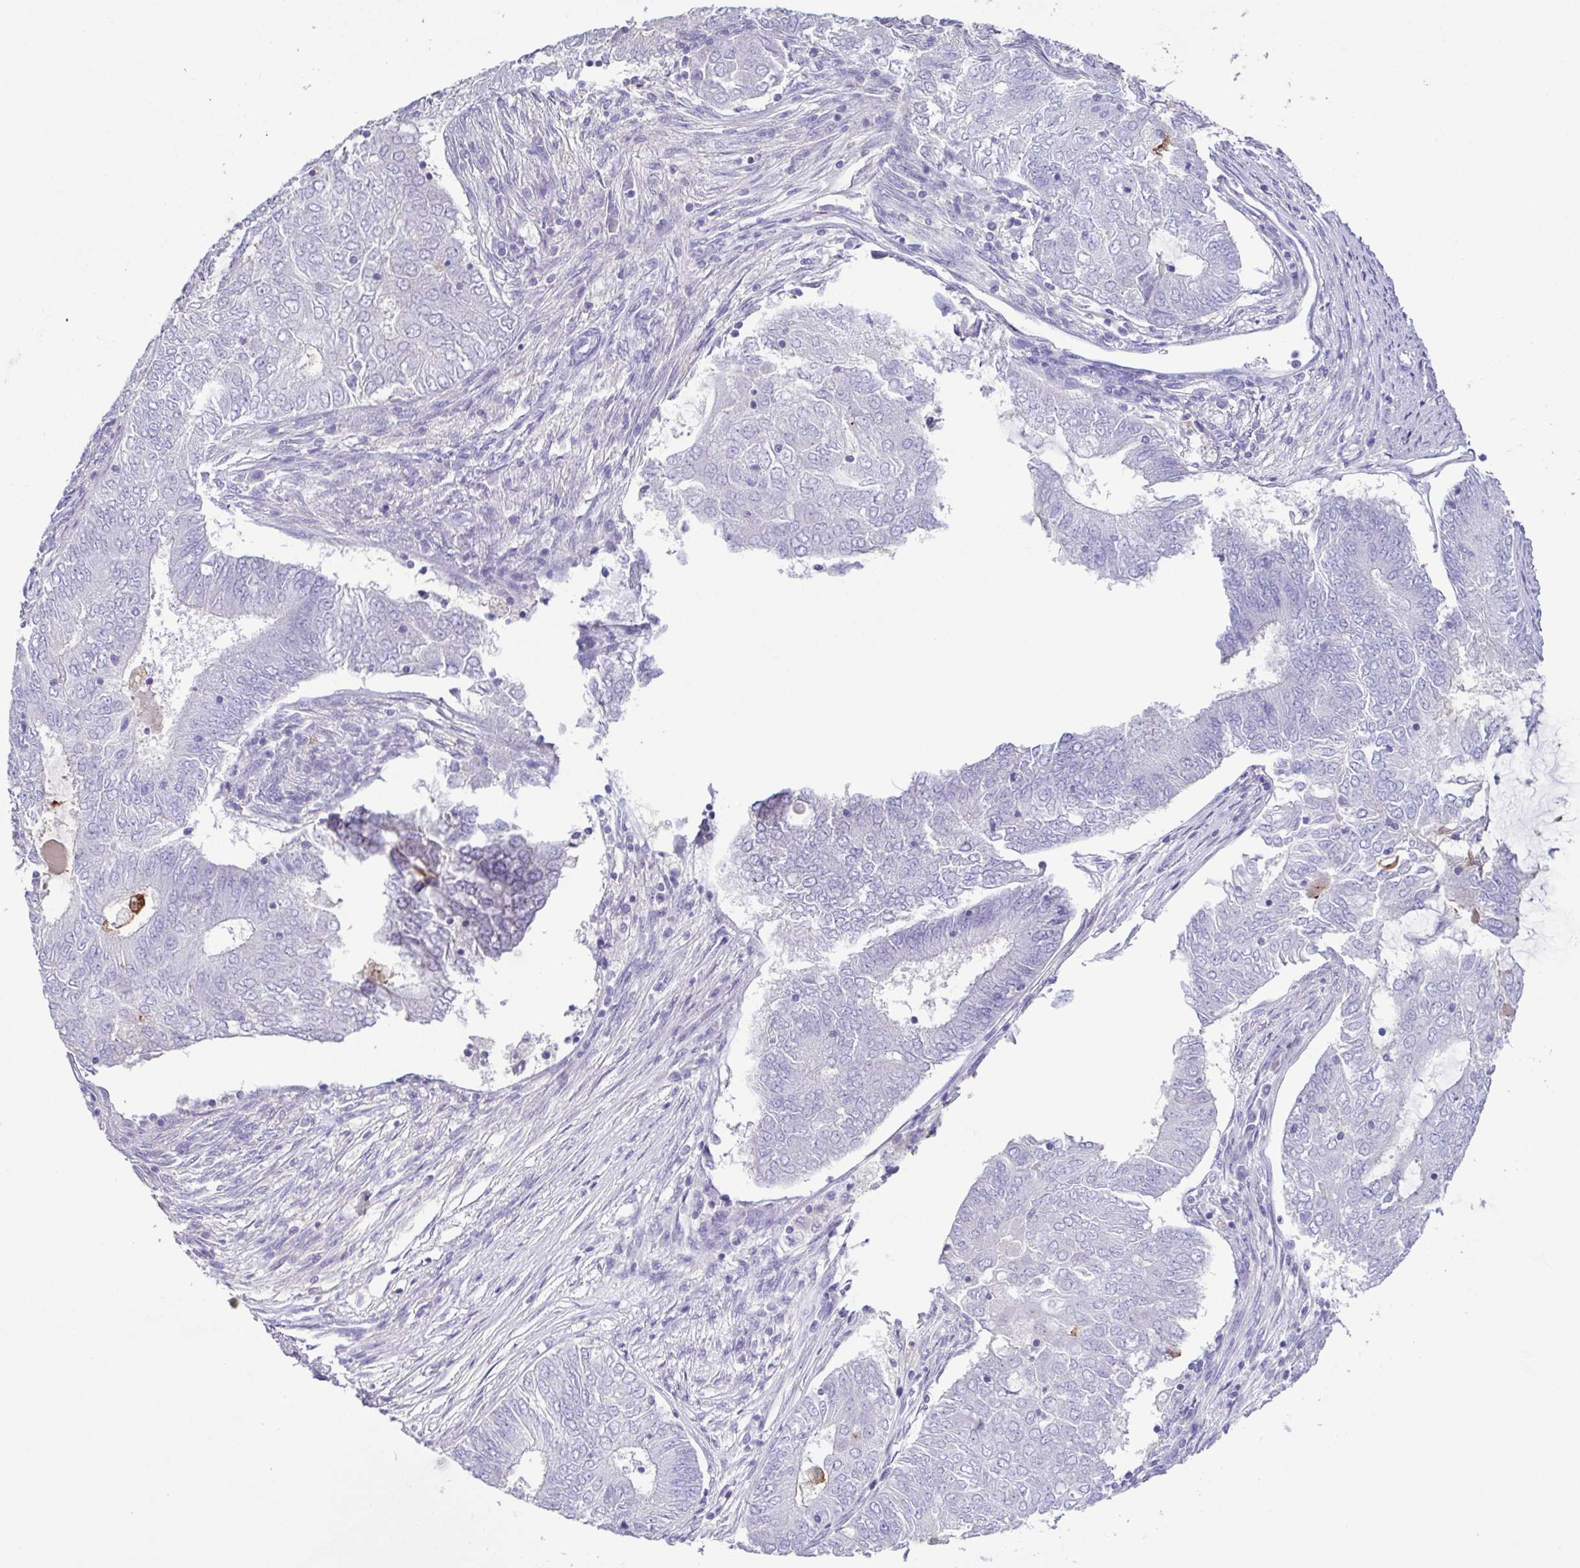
{"staining": {"intensity": "negative", "quantity": "none", "location": "none"}, "tissue": "endometrial cancer", "cell_type": "Tumor cells", "image_type": "cancer", "snomed": [{"axis": "morphology", "description": "Adenocarcinoma, NOS"}, {"axis": "topography", "description": "Endometrium"}], "caption": "Endometrial cancer stained for a protein using IHC exhibits no staining tumor cells.", "gene": "MARCO", "patient": {"sex": "female", "age": 62}}